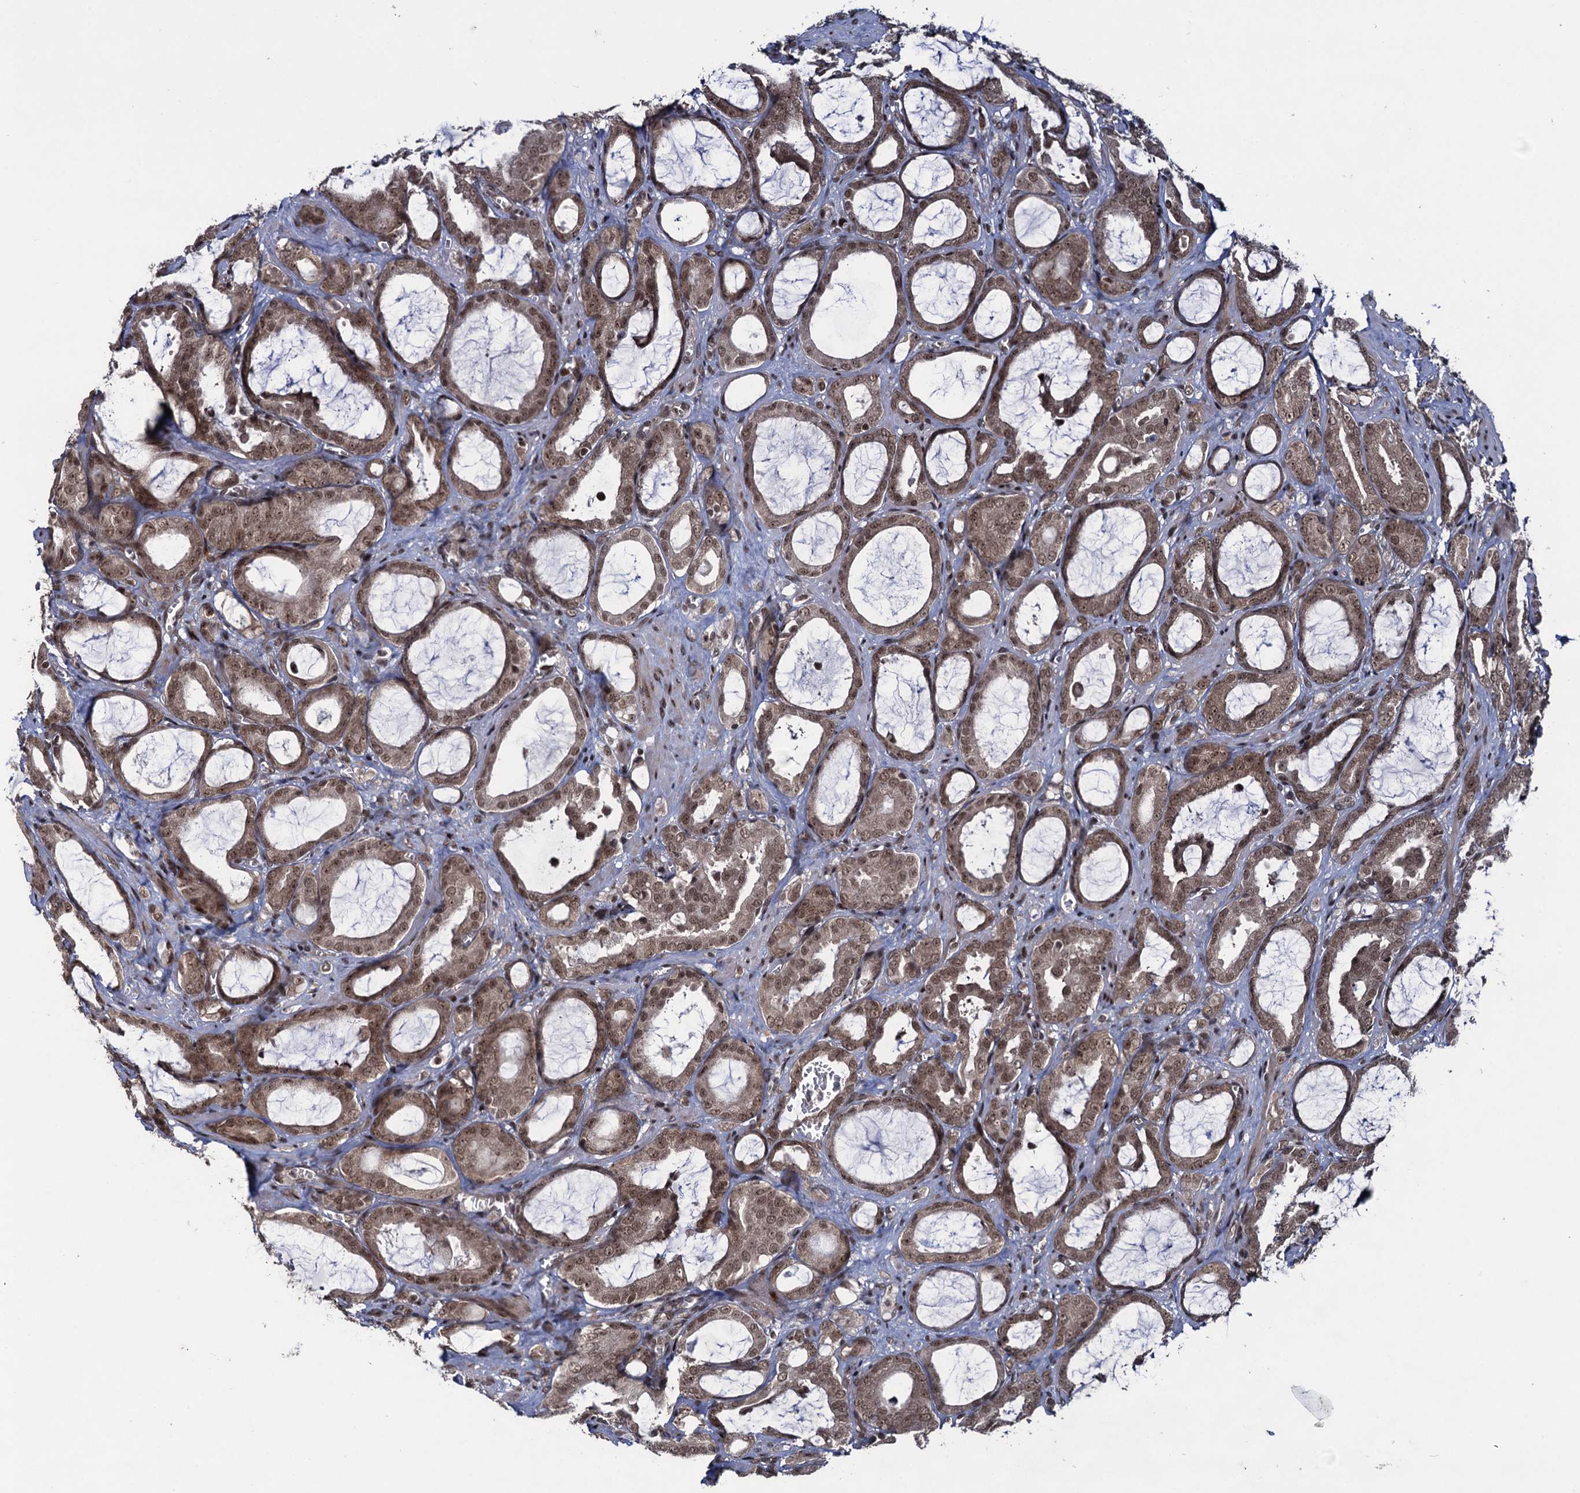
{"staining": {"intensity": "moderate", "quantity": ">75%", "location": "cytoplasmic/membranous,nuclear"}, "tissue": "prostate cancer", "cell_type": "Tumor cells", "image_type": "cancer", "snomed": [{"axis": "morphology", "description": "Adenocarcinoma, High grade"}, {"axis": "topography", "description": "Prostate"}], "caption": "Prostate cancer (high-grade adenocarcinoma) stained for a protein shows moderate cytoplasmic/membranous and nuclear positivity in tumor cells.", "gene": "ZNF169", "patient": {"sex": "male", "age": 72}}